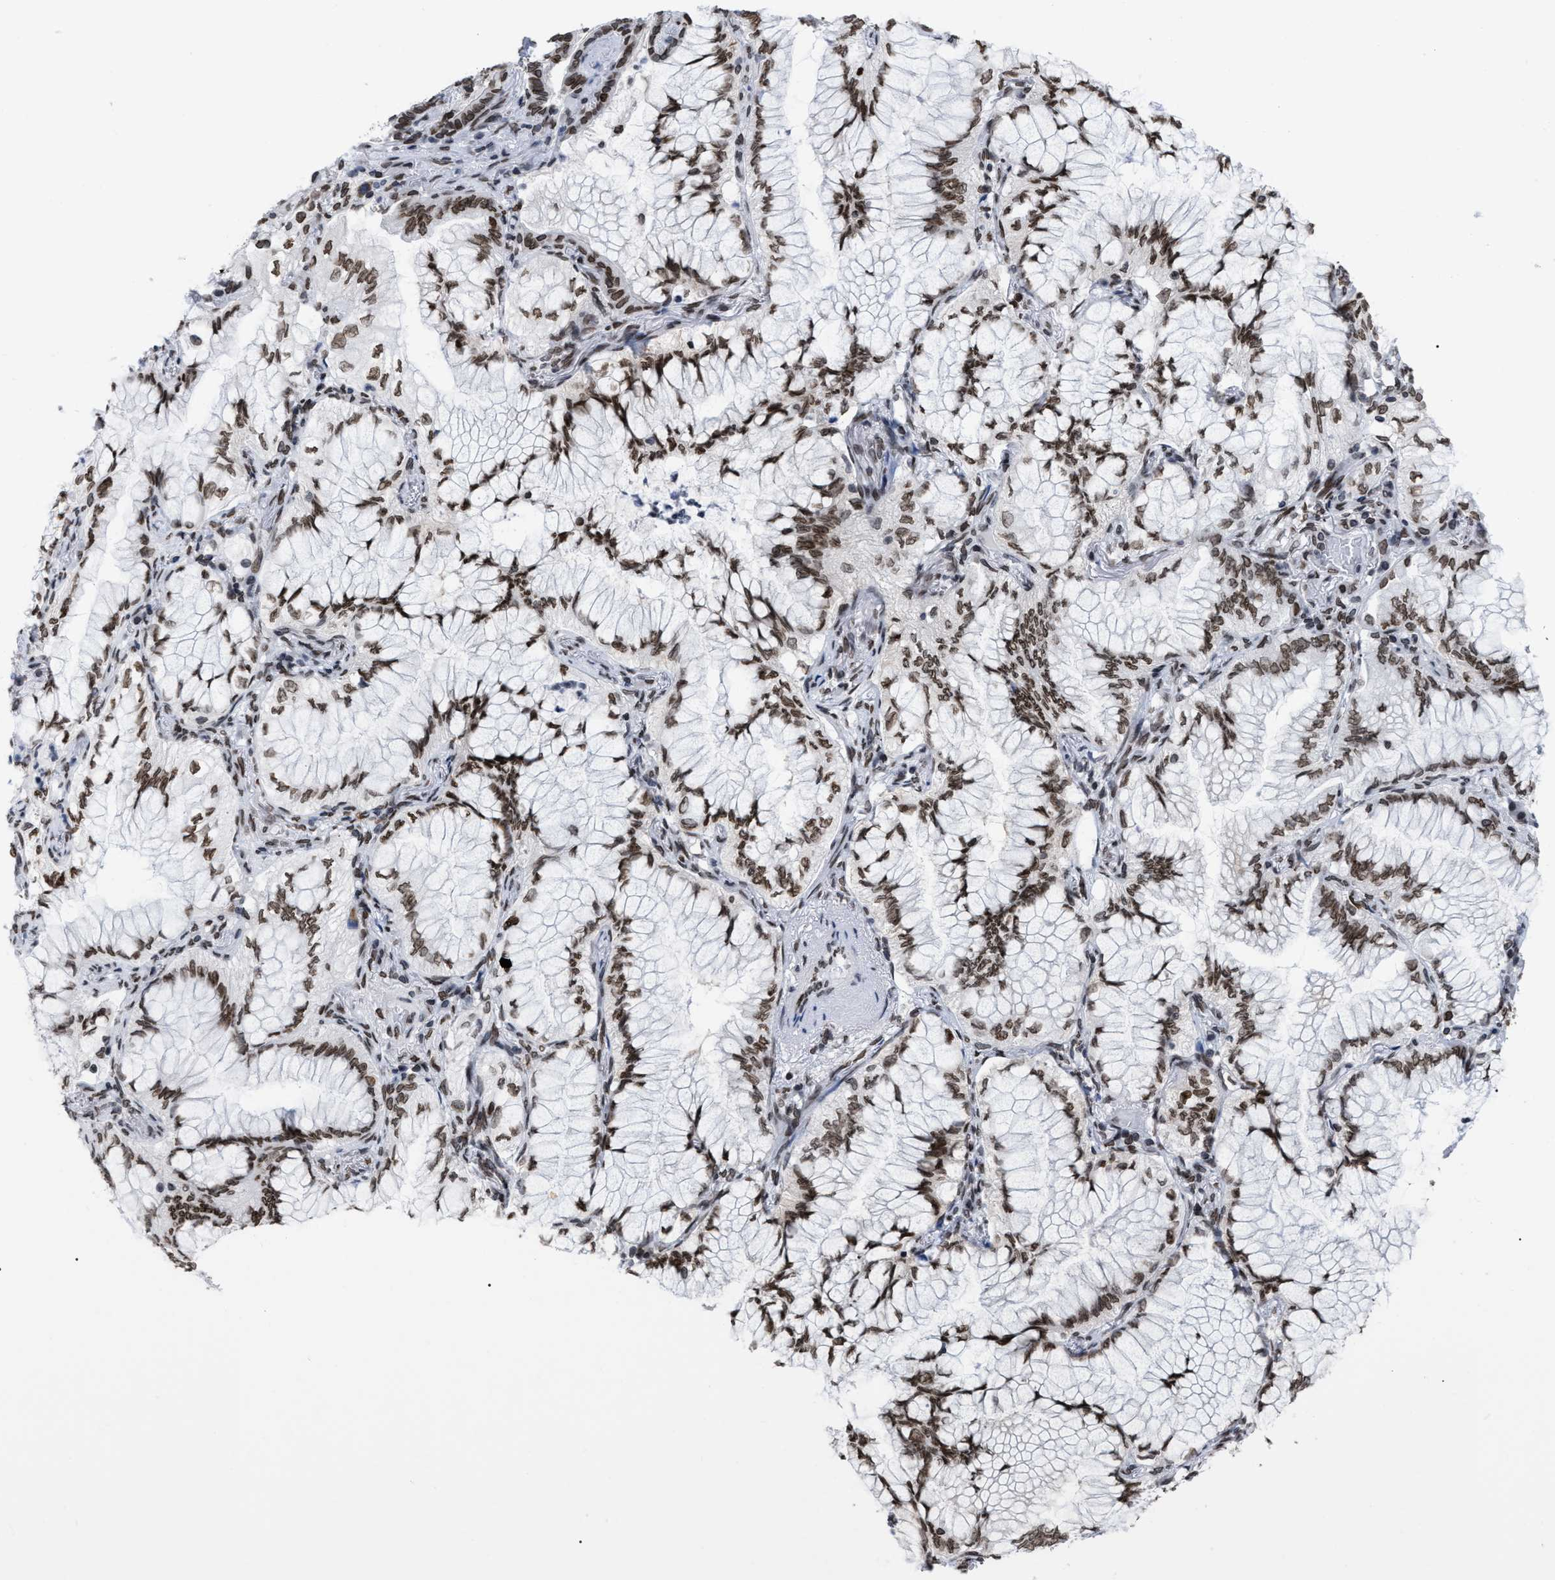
{"staining": {"intensity": "moderate", "quantity": ">75%", "location": "nuclear"}, "tissue": "lung cancer", "cell_type": "Tumor cells", "image_type": "cancer", "snomed": [{"axis": "morphology", "description": "Adenocarcinoma, NOS"}, {"axis": "topography", "description": "Lung"}], "caption": "Immunohistochemistry (IHC) of human lung cancer (adenocarcinoma) reveals medium levels of moderate nuclear expression in about >75% of tumor cells.", "gene": "TPR", "patient": {"sex": "female", "age": 70}}